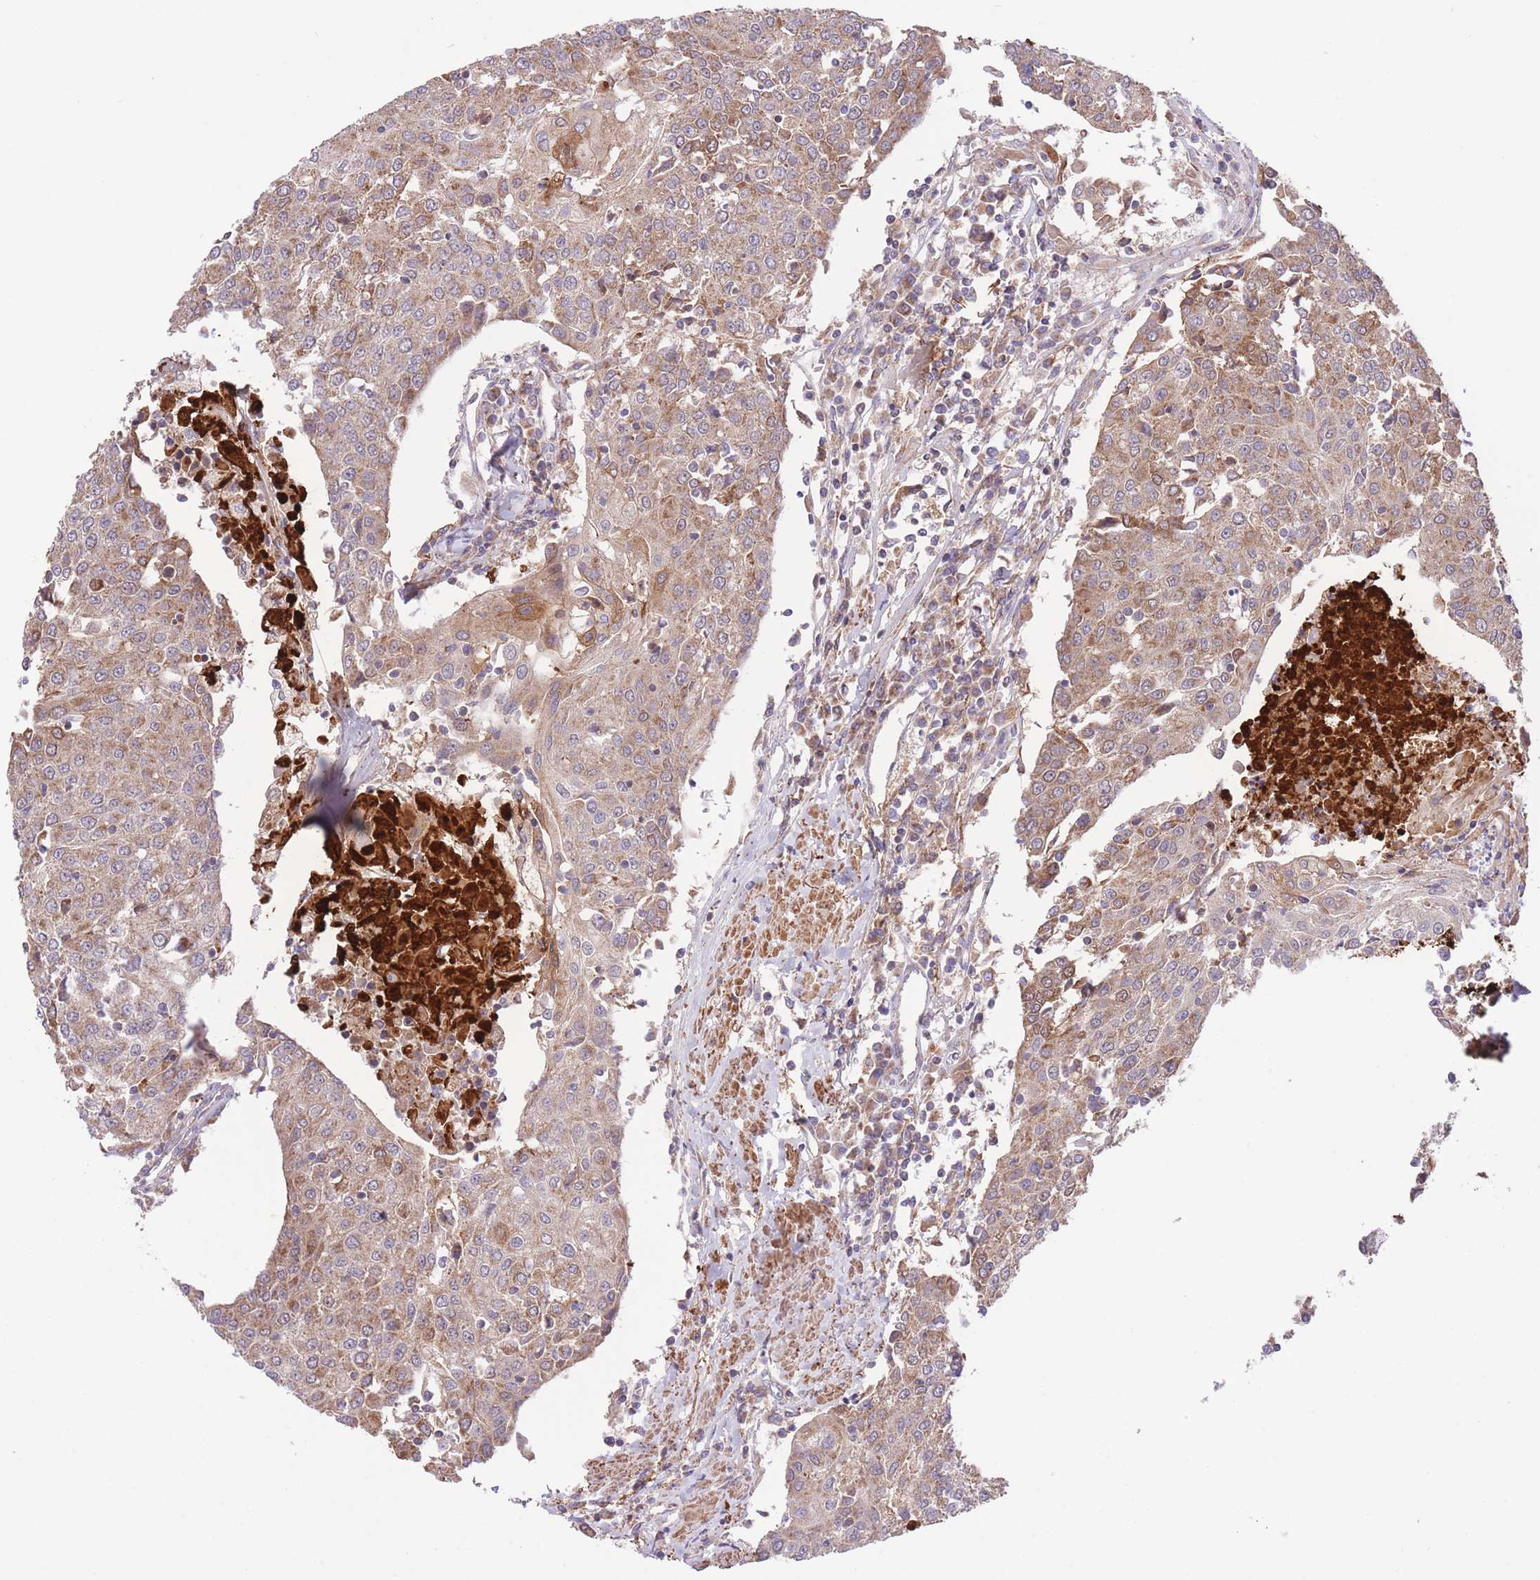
{"staining": {"intensity": "moderate", "quantity": "25%-75%", "location": "cytoplasmic/membranous"}, "tissue": "urothelial cancer", "cell_type": "Tumor cells", "image_type": "cancer", "snomed": [{"axis": "morphology", "description": "Urothelial carcinoma, High grade"}, {"axis": "topography", "description": "Urinary bladder"}], "caption": "Immunohistochemistry histopathology image of urothelial cancer stained for a protein (brown), which demonstrates medium levels of moderate cytoplasmic/membranous positivity in approximately 25%-75% of tumor cells.", "gene": "ATP13A2", "patient": {"sex": "female", "age": 85}}